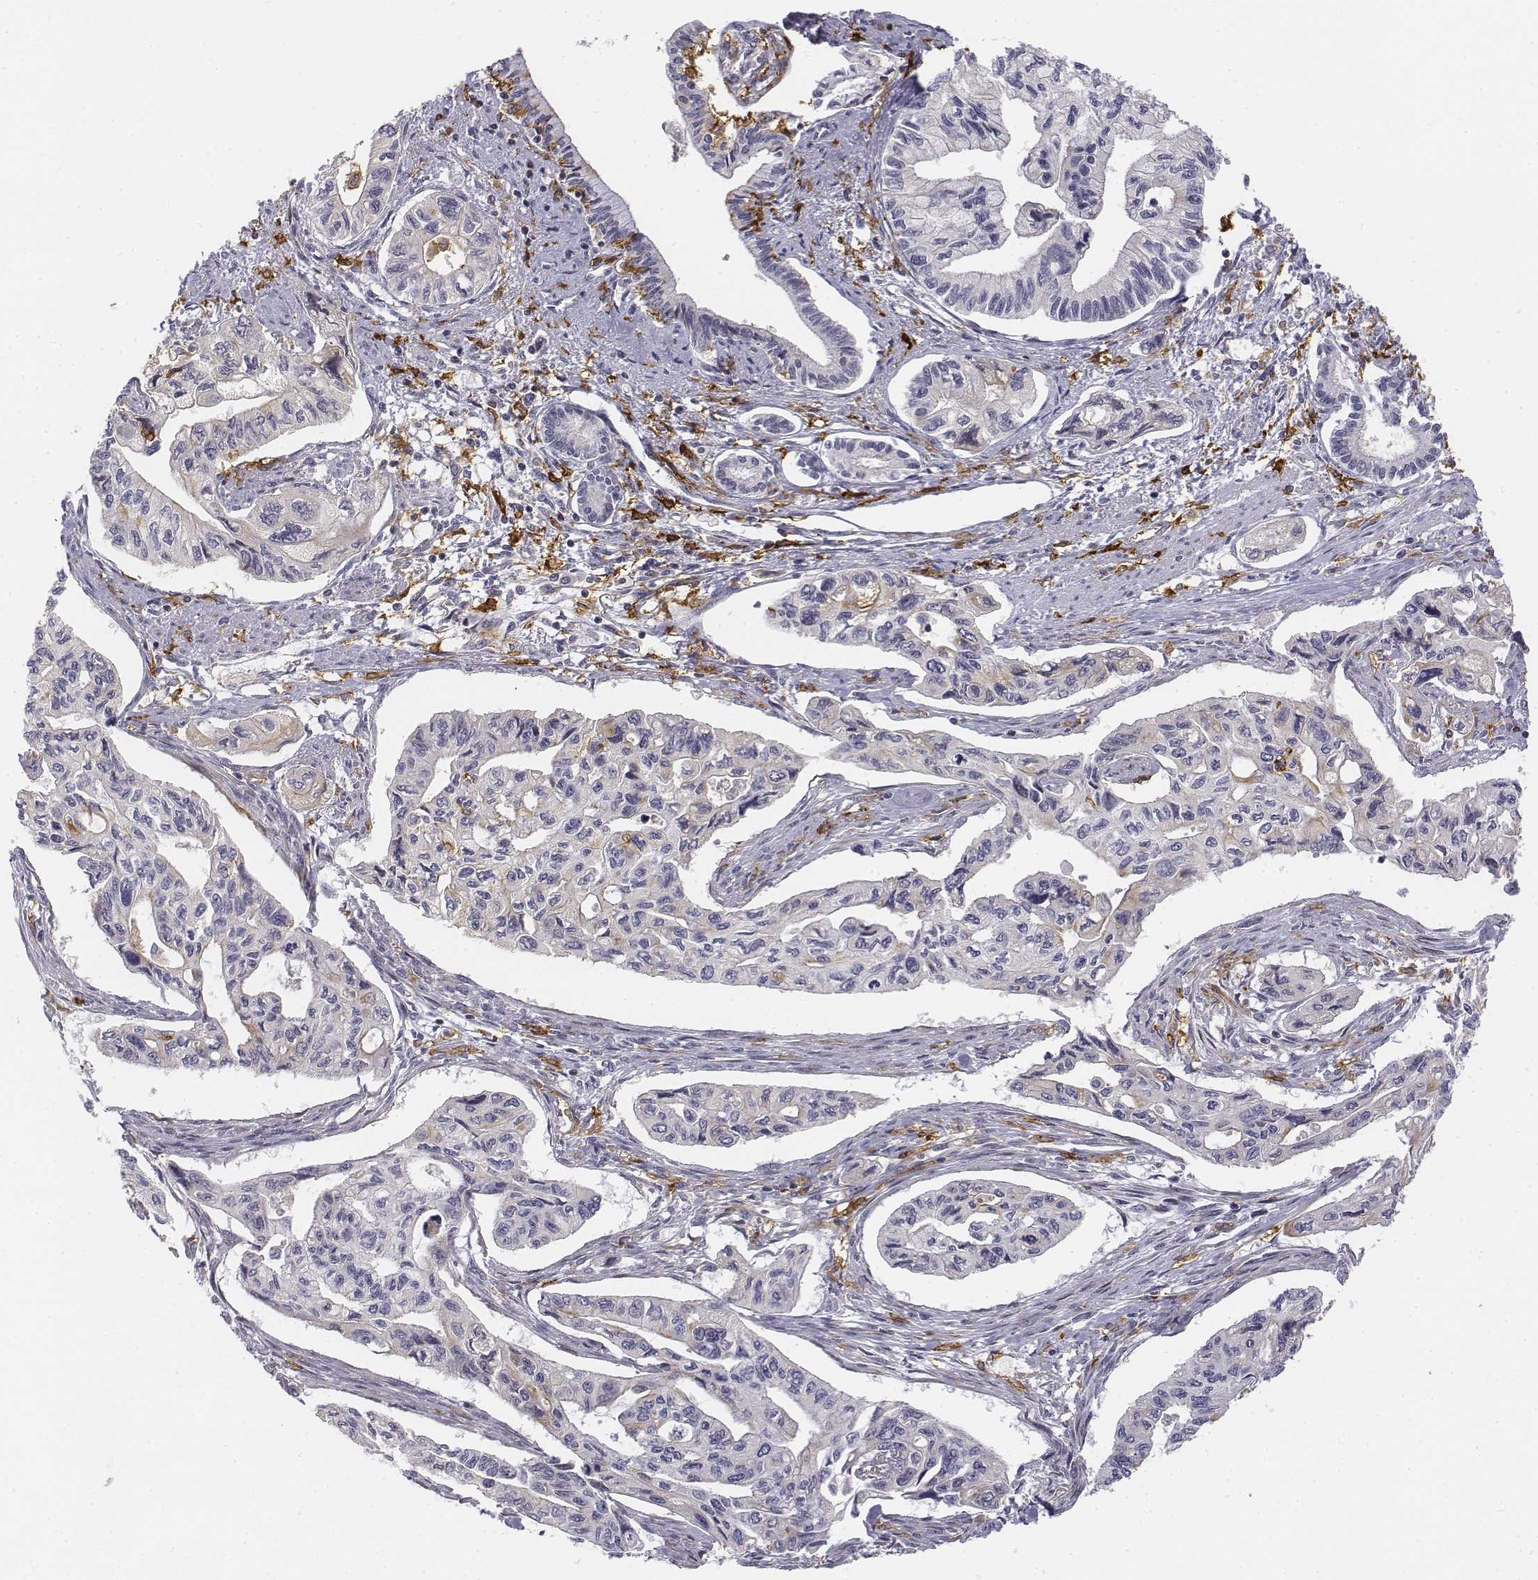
{"staining": {"intensity": "weak", "quantity": "<25%", "location": "cytoplasmic/membranous"}, "tissue": "pancreatic cancer", "cell_type": "Tumor cells", "image_type": "cancer", "snomed": [{"axis": "morphology", "description": "Adenocarcinoma, NOS"}, {"axis": "topography", "description": "Pancreas"}], "caption": "IHC photomicrograph of neoplastic tissue: pancreatic cancer stained with DAB demonstrates no significant protein staining in tumor cells.", "gene": "CD14", "patient": {"sex": "female", "age": 76}}